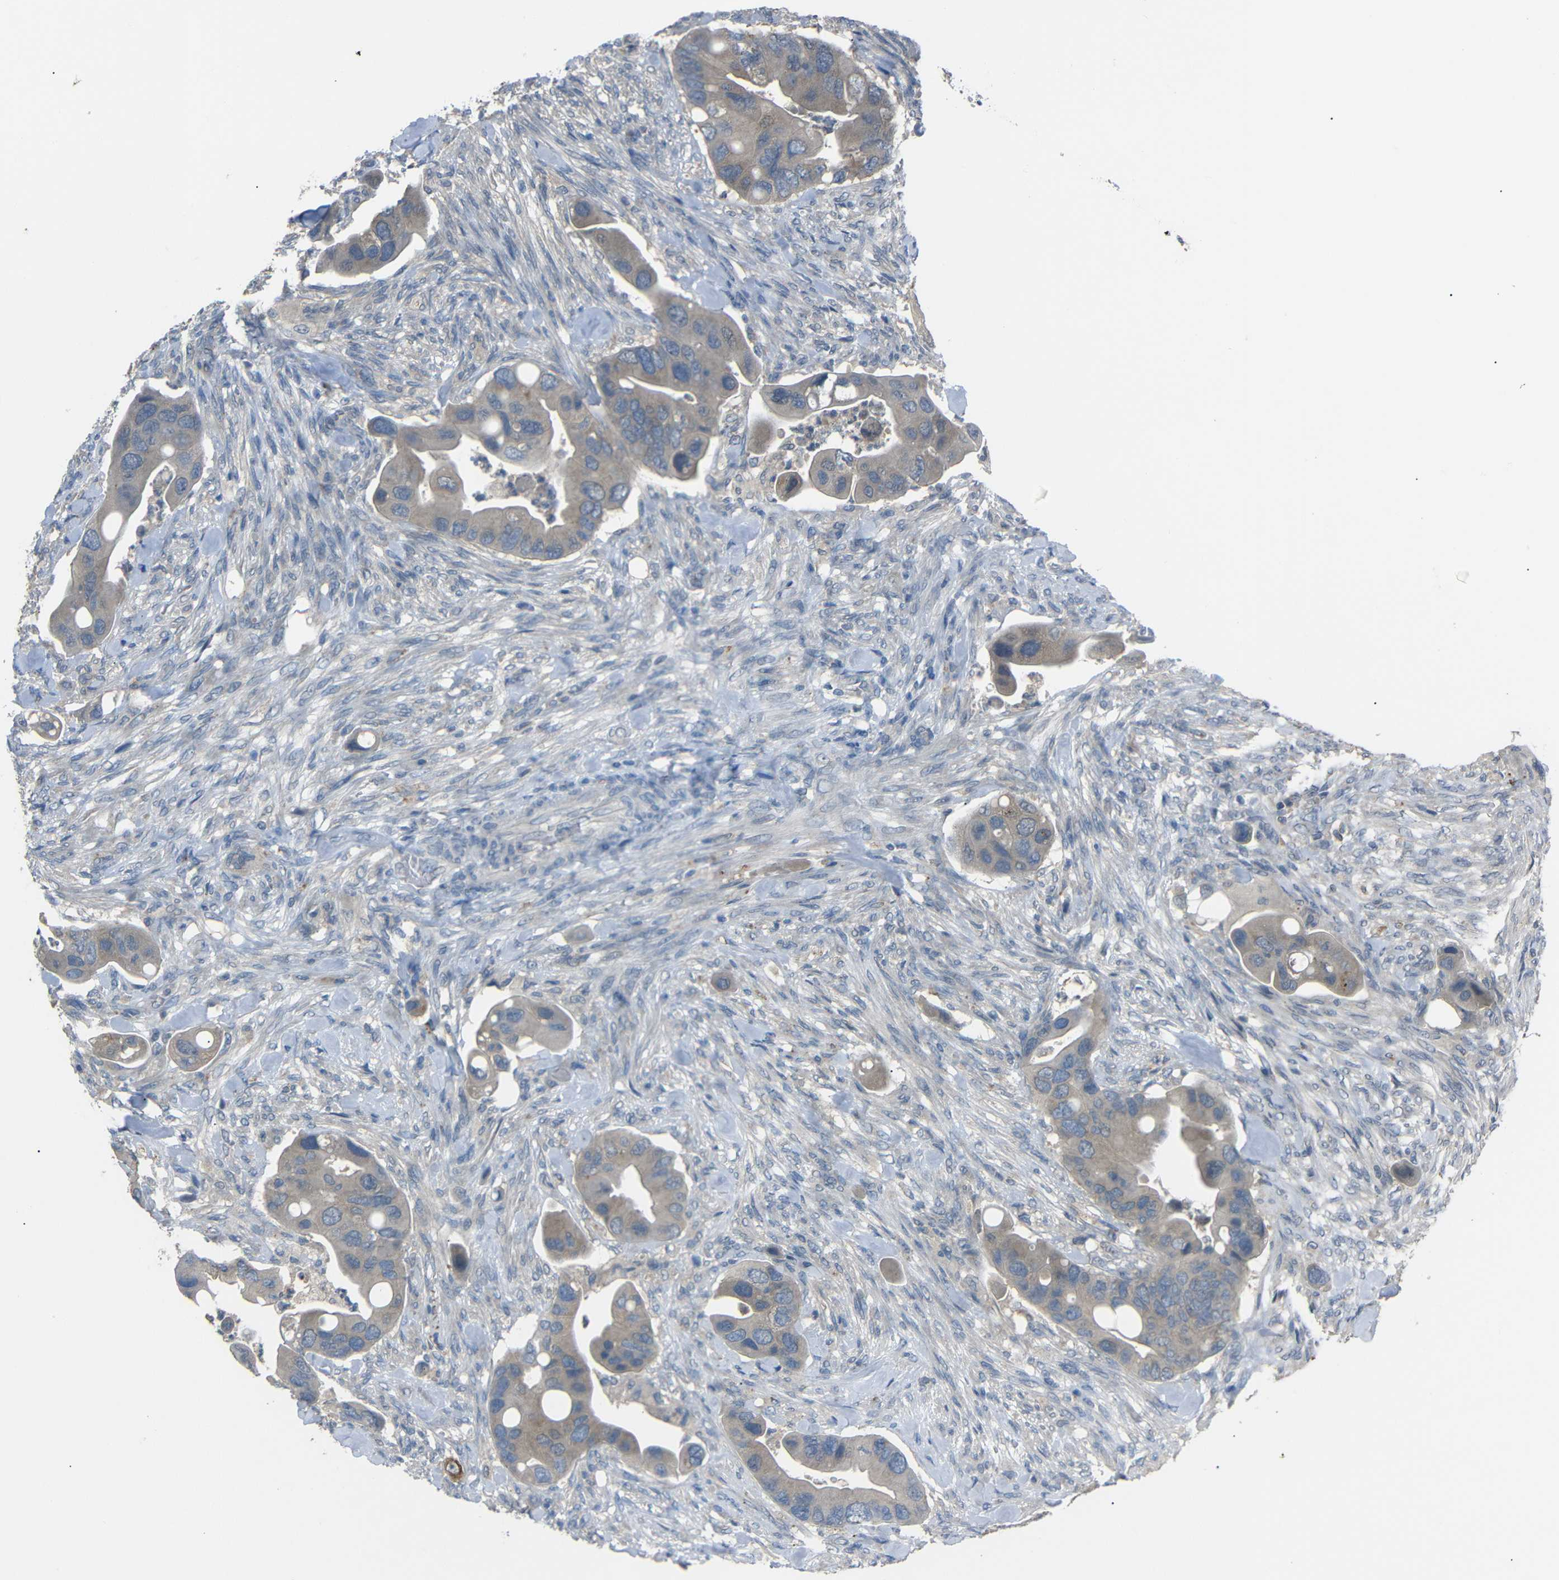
{"staining": {"intensity": "weak", "quantity": ">75%", "location": "cytoplasmic/membranous"}, "tissue": "colorectal cancer", "cell_type": "Tumor cells", "image_type": "cancer", "snomed": [{"axis": "morphology", "description": "Adenocarcinoma, NOS"}, {"axis": "topography", "description": "Rectum"}], "caption": "Colorectal cancer stained for a protein (brown) displays weak cytoplasmic/membranous positive staining in about >75% of tumor cells.", "gene": "C6orf89", "patient": {"sex": "female", "age": 57}}